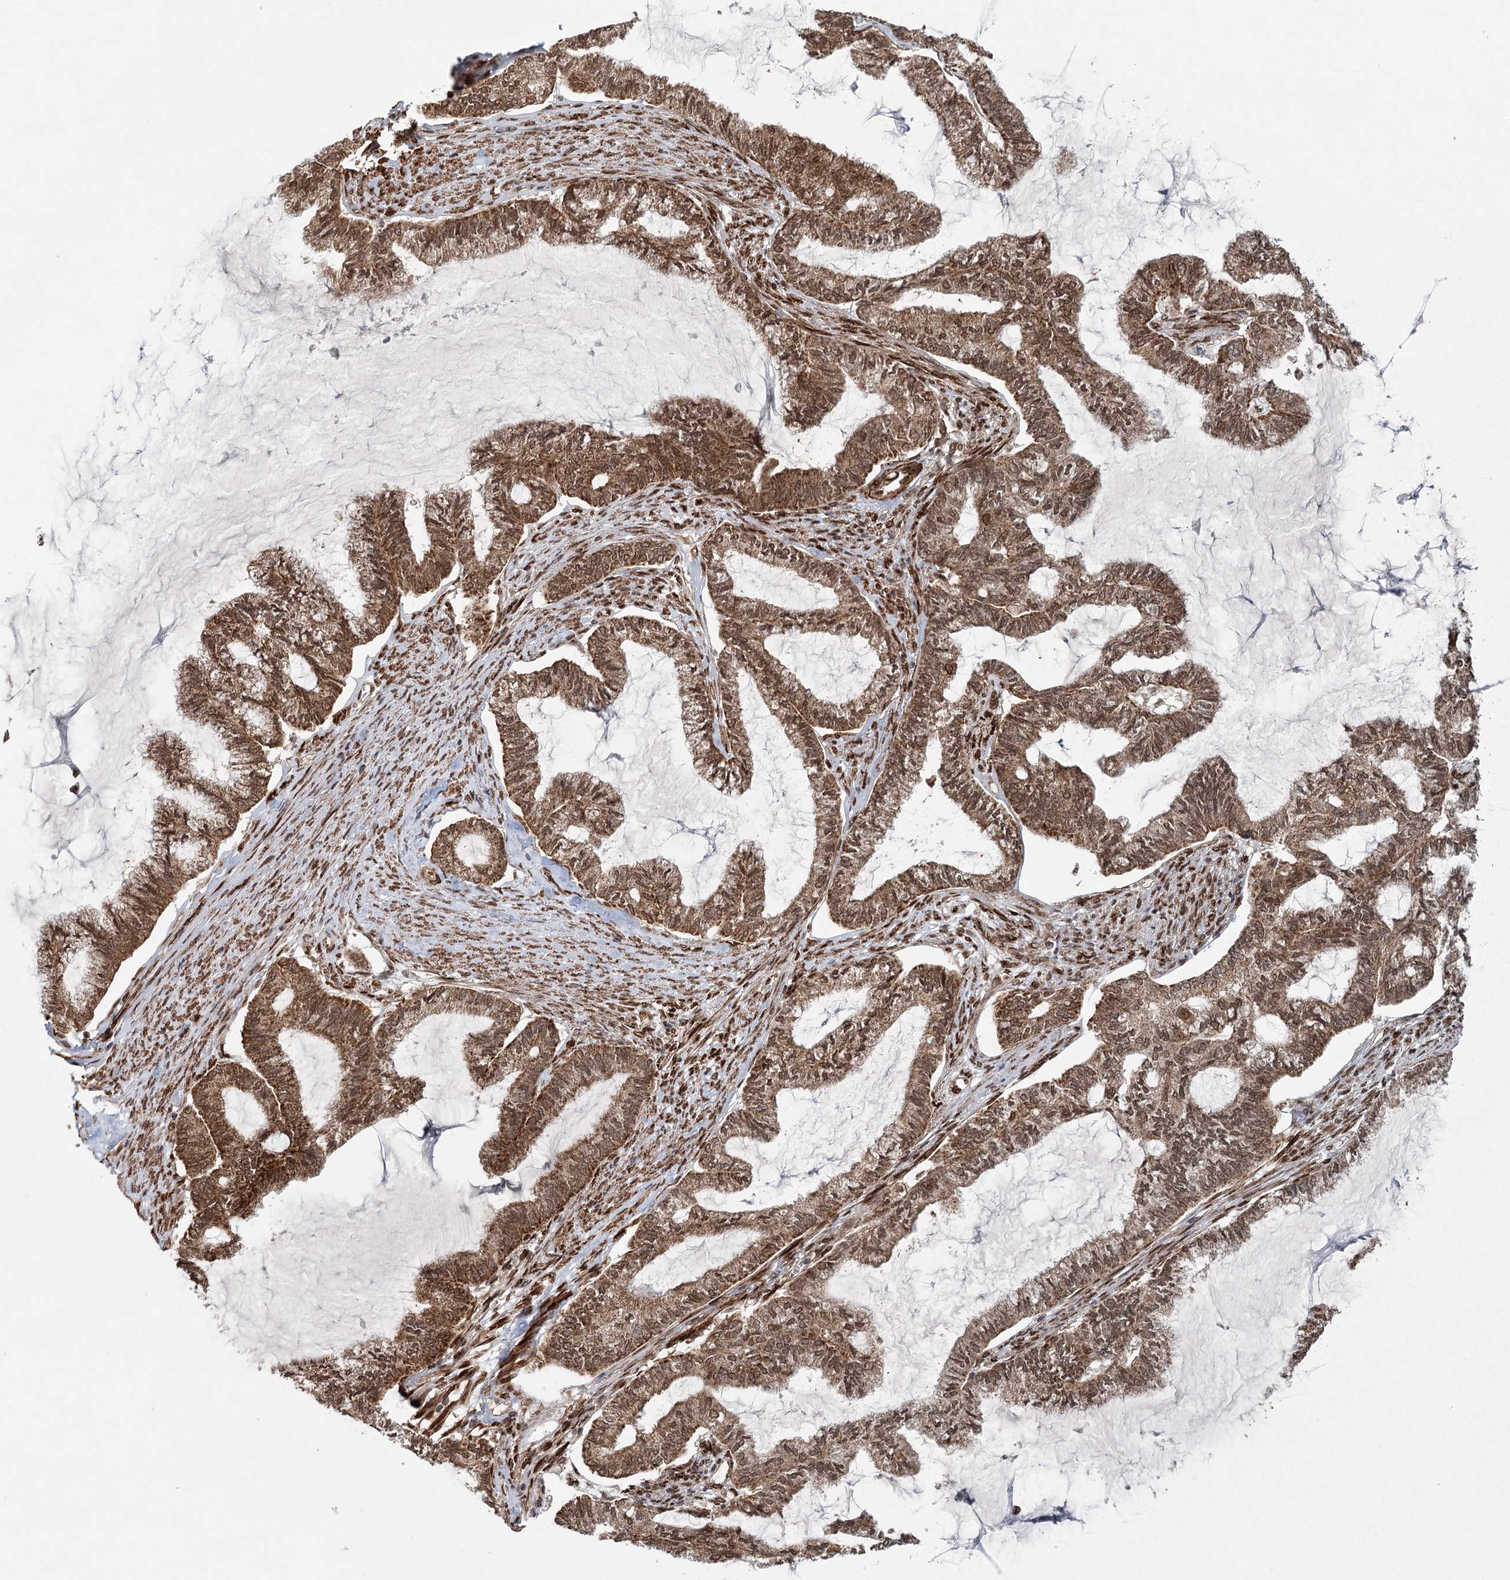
{"staining": {"intensity": "moderate", "quantity": ">75%", "location": "cytoplasmic/membranous"}, "tissue": "endometrial cancer", "cell_type": "Tumor cells", "image_type": "cancer", "snomed": [{"axis": "morphology", "description": "Adenocarcinoma, NOS"}, {"axis": "topography", "description": "Endometrium"}], "caption": "A photomicrograph of adenocarcinoma (endometrial) stained for a protein demonstrates moderate cytoplasmic/membranous brown staining in tumor cells. (DAB IHC with brightfield microscopy, high magnification).", "gene": "BCKDHA", "patient": {"sex": "female", "age": 86}}